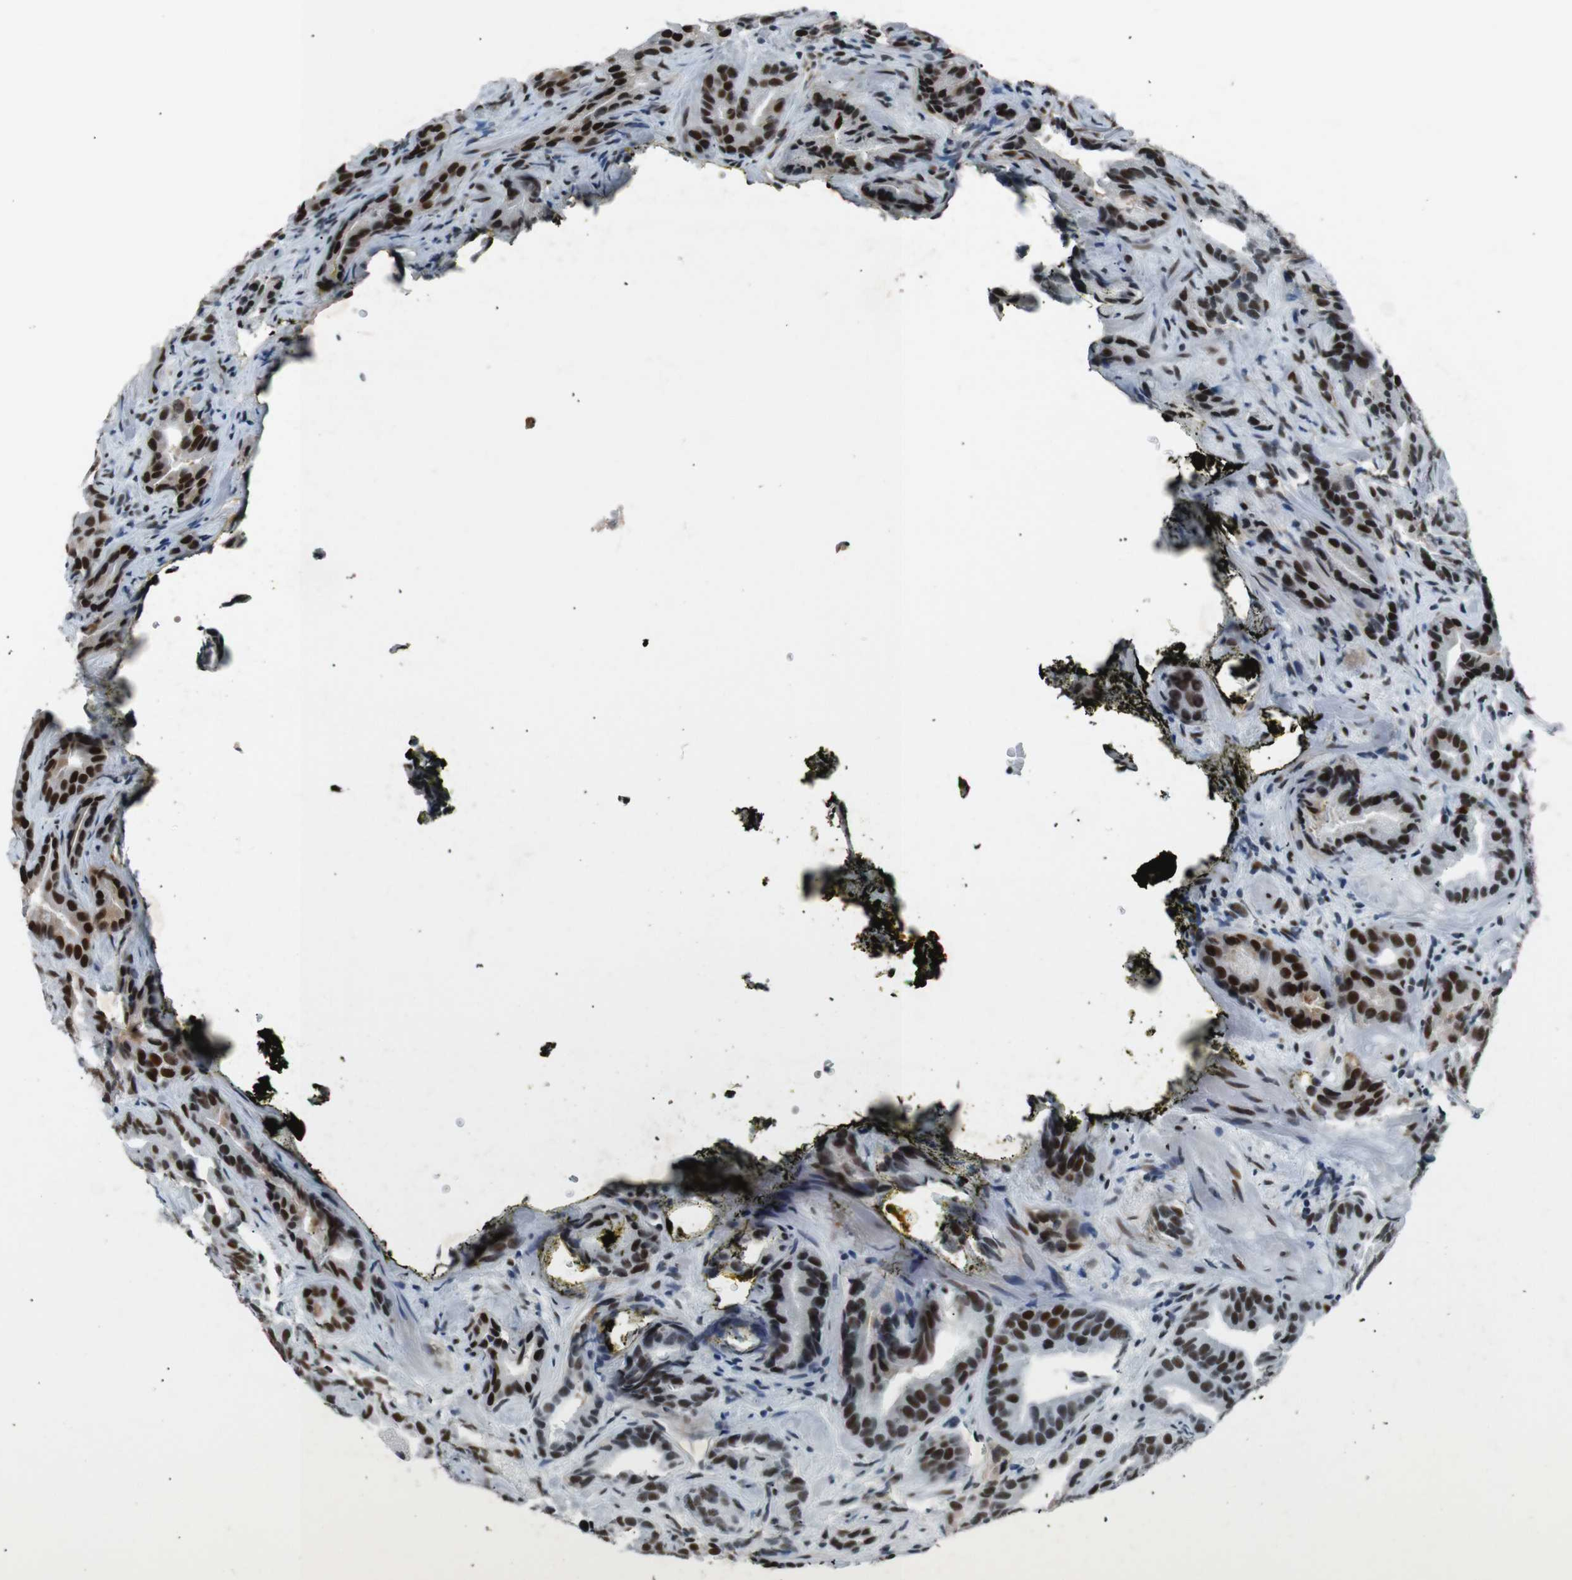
{"staining": {"intensity": "strong", "quantity": ">75%", "location": "nuclear"}, "tissue": "prostate cancer", "cell_type": "Tumor cells", "image_type": "cancer", "snomed": [{"axis": "morphology", "description": "Adenocarcinoma, Low grade"}, {"axis": "topography", "description": "Prostate"}], "caption": "There is high levels of strong nuclear expression in tumor cells of prostate cancer, as demonstrated by immunohistochemical staining (brown color).", "gene": "HEXIM1", "patient": {"sex": "male", "age": 59}}